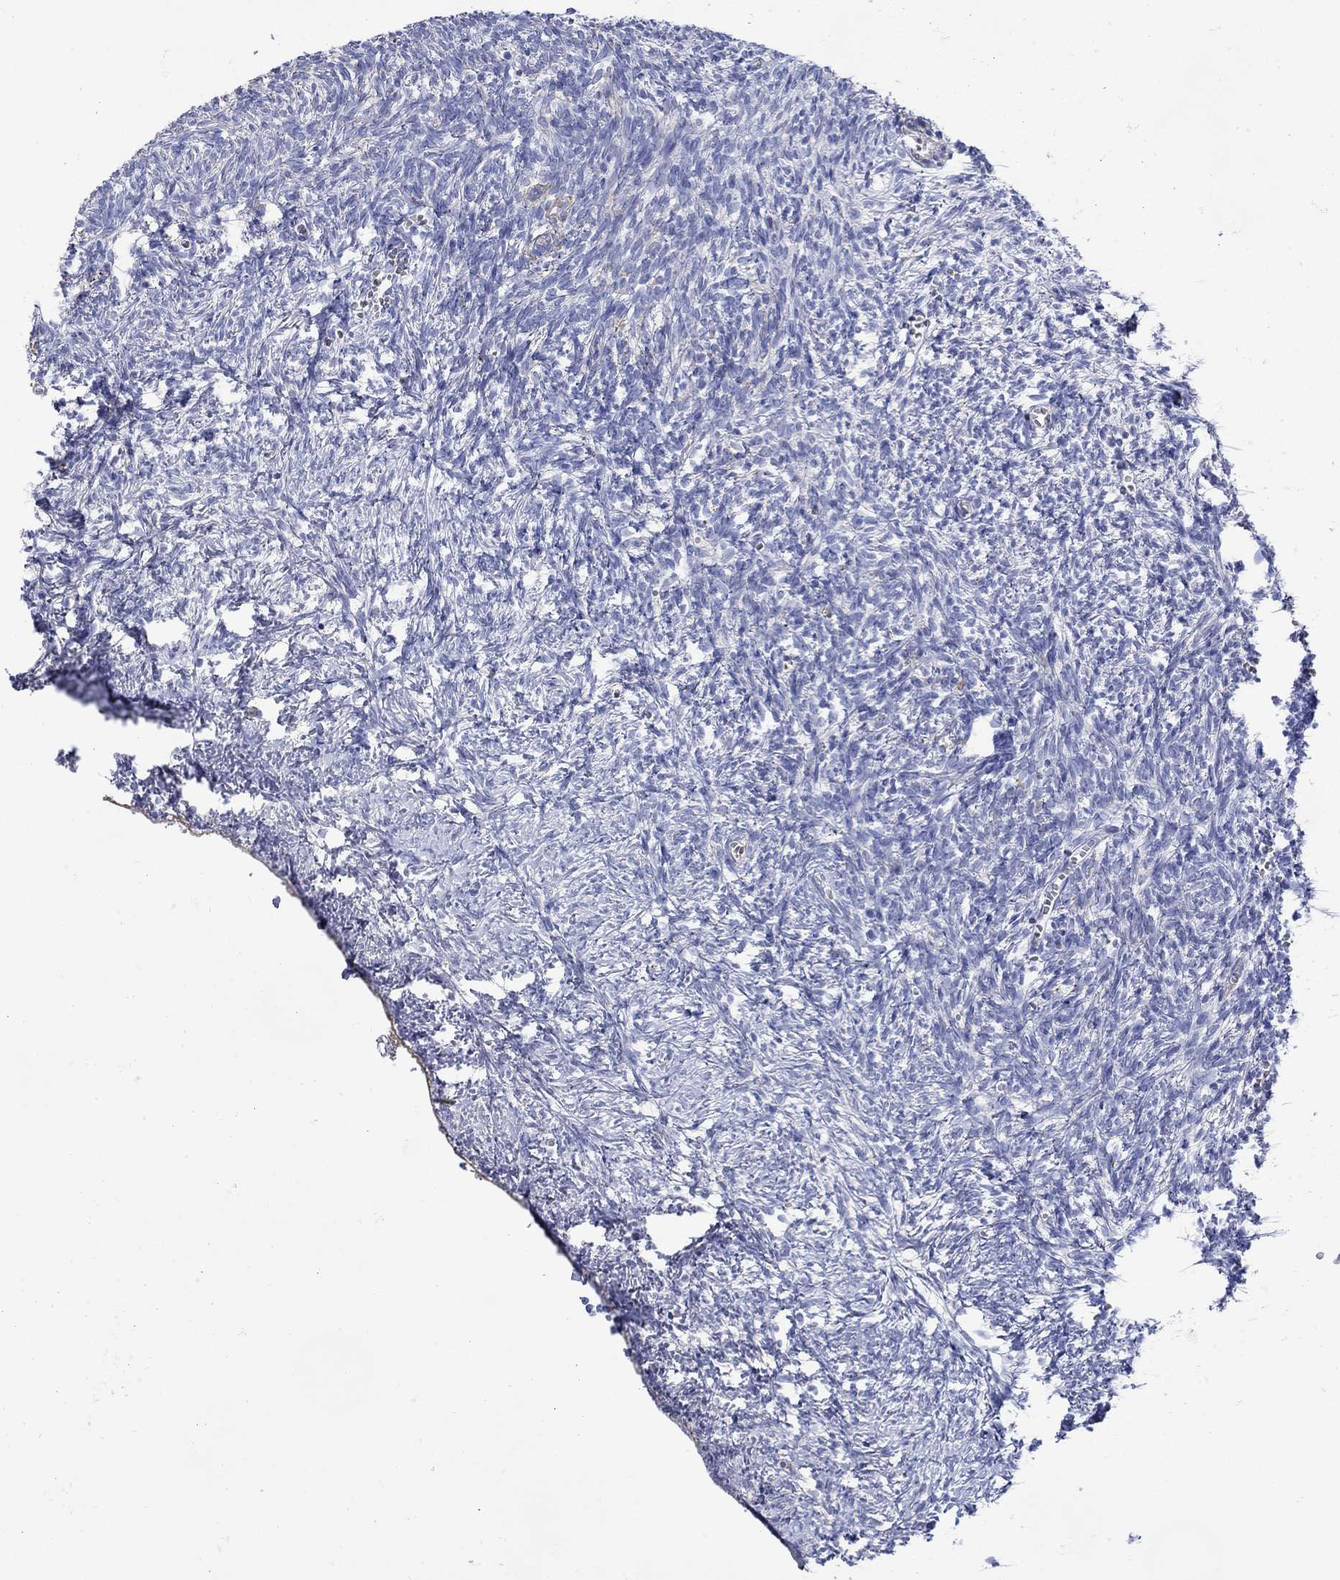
{"staining": {"intensity": "negative", "quantity": "none", "location": "none"}, "tissue": "ovary", "cell_type": "Follicle cells", "image_type": "normal", "snomed": [{"axis": "morphology", "description": "Normal tissue, NOS"}, {"axis": "topography", "description": "Ovary"}], "caption": "IHC micrograph of normal ovary: ovary stained with DAB exhibits no significant protein staining in follicle cells. Nuclei are stained in blue.", "gene": "ANKMY1", "patient": {"sex": "female", "age": 43}}